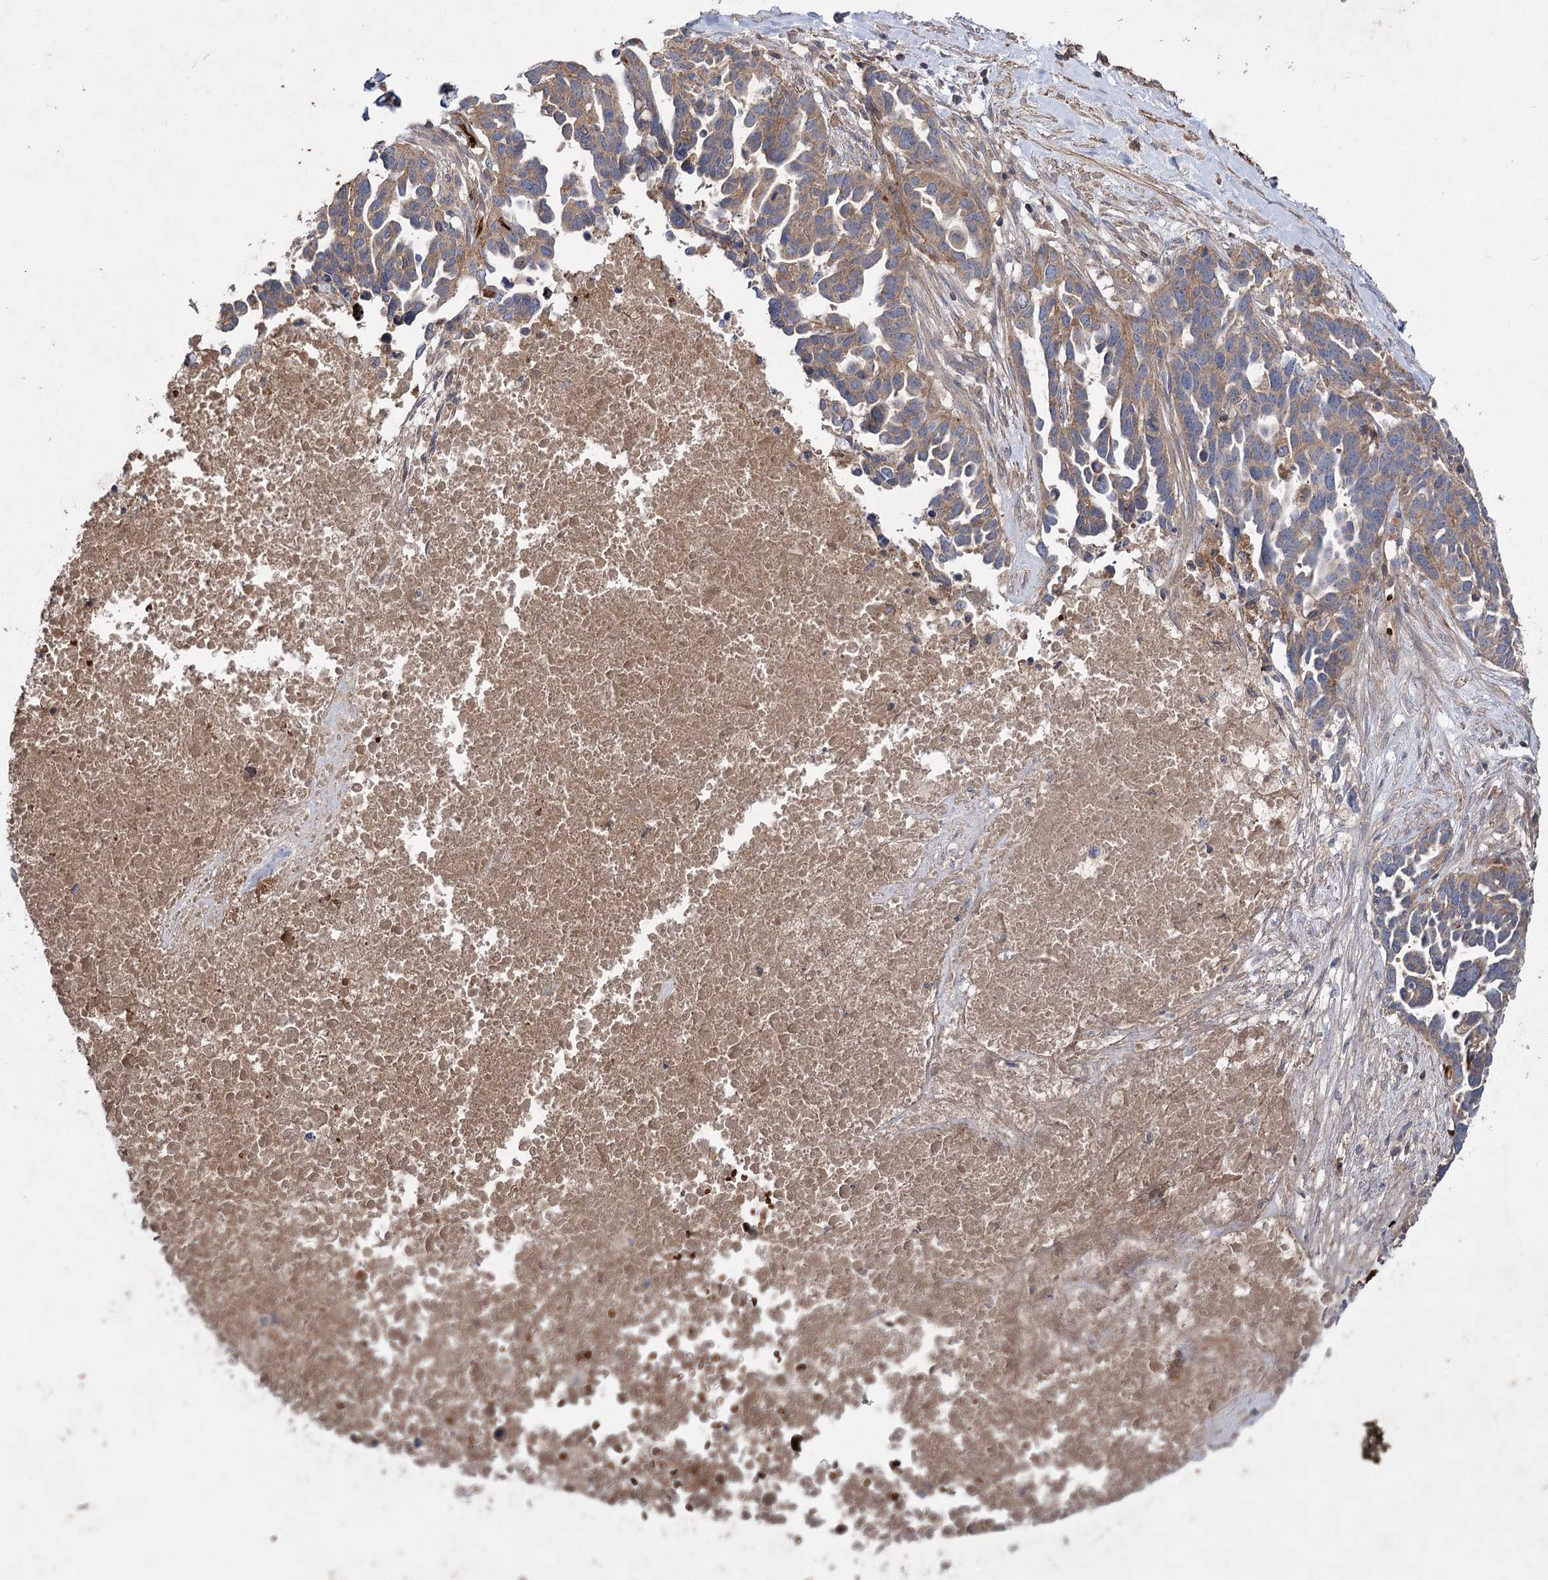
{"staining": {"intensity": "moderate", "quantity": ">75%", "location": "cytoplasmic/membranous"}, "tissue": "ovarian cancer", "cell_type": "Tumor cells", "image_type": "cancer", "snomed": [{"axis": "morphology", "description": "Cystadenocarcinoma, serous, NOS"}, {"axis": "topography", "description": "Ovary"}], "caption": "Ovarian cancer (serous cystadenocarcinoma) stained with a brown dye displays moderate cytoplasmic/membranous positive staining in about >75% of tumor cells.", "gene": "KIAA0825", "patient": {"sex": "female", "age": 54}}